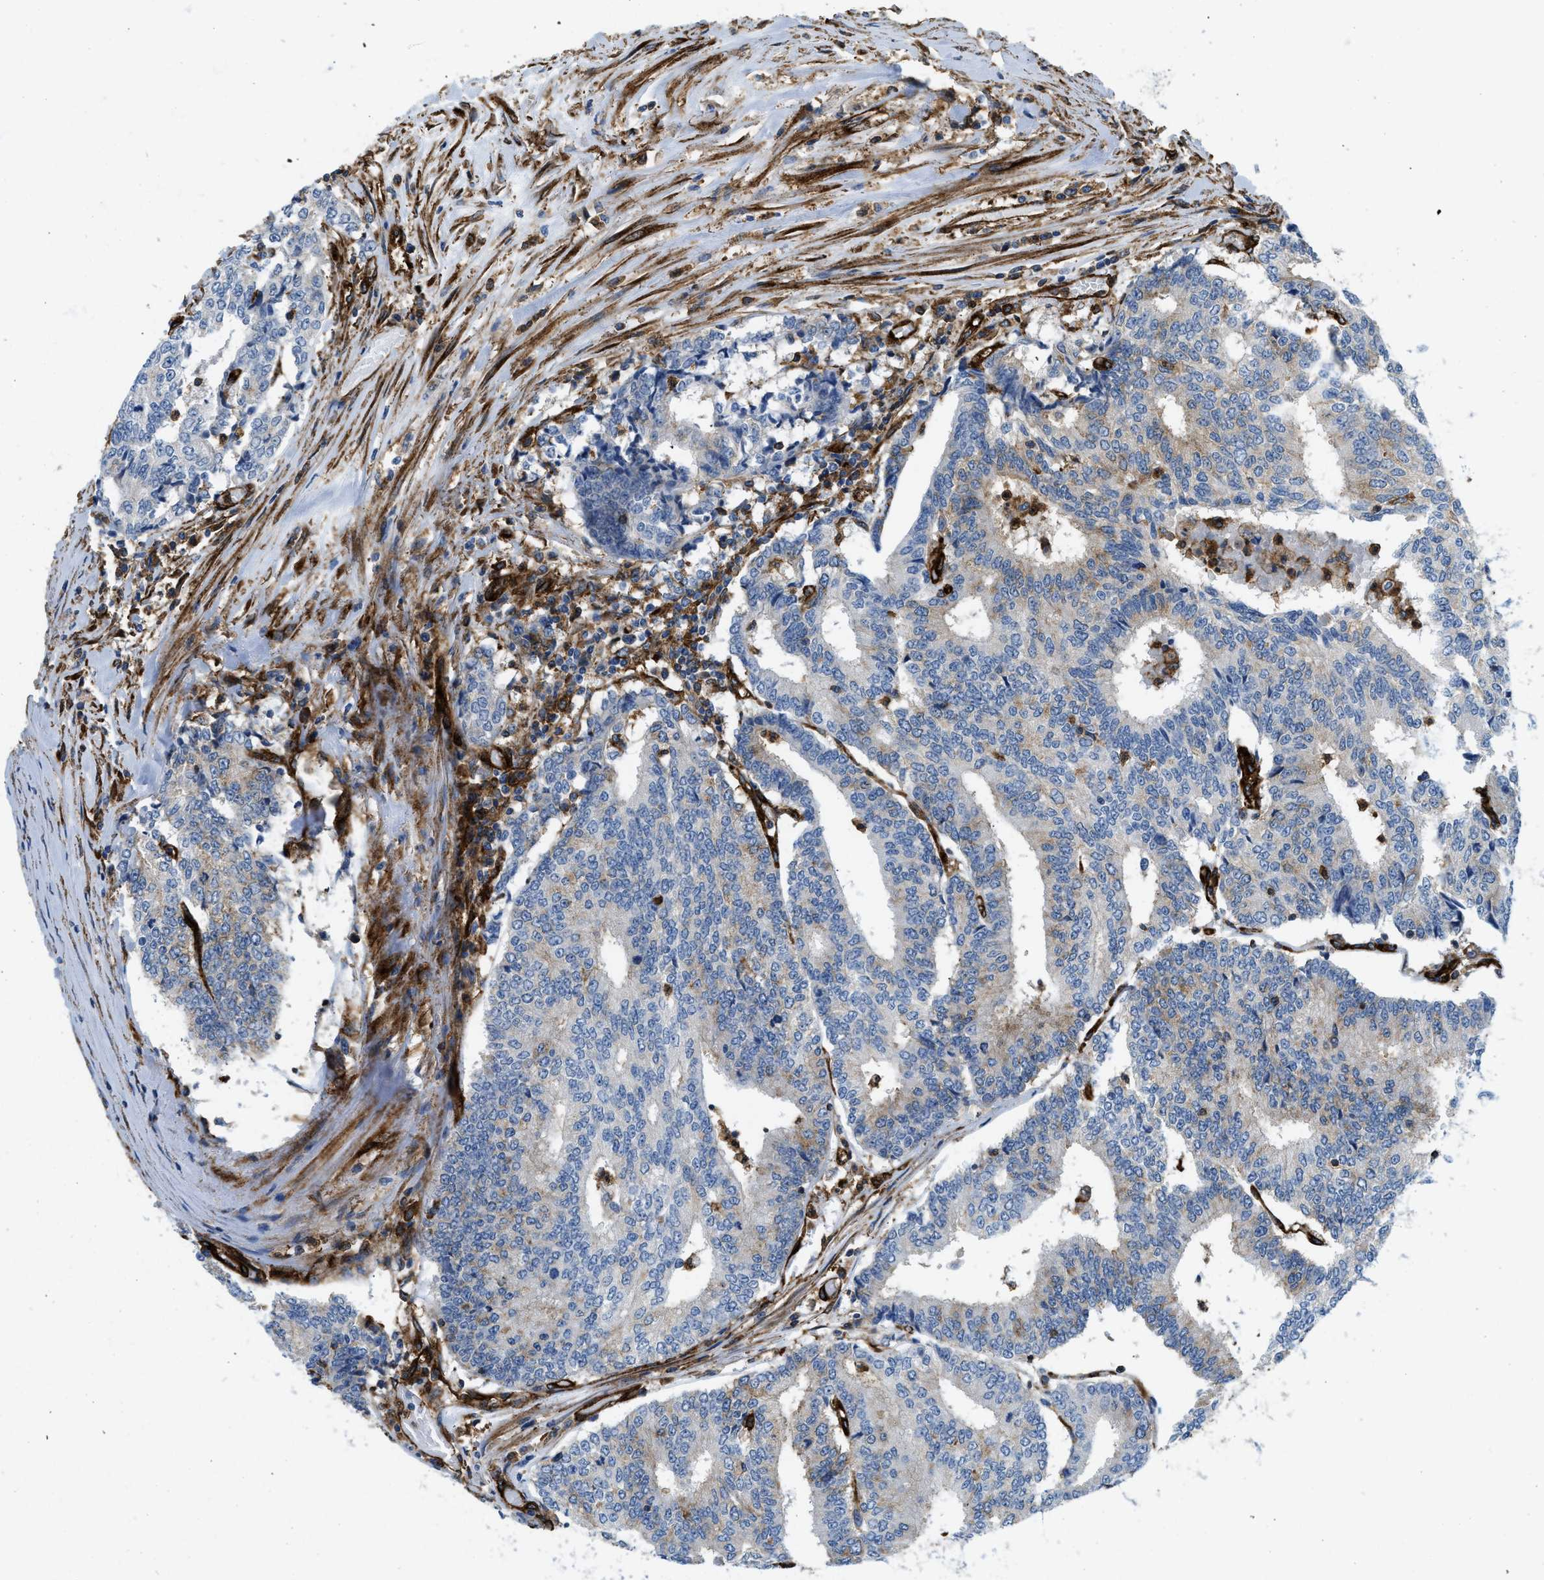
{"staining": {"intensity": "weak", "quantity": "<25%", "location": "cytoplasmic/membranous"}, "tissue": "prostate cancer", "cell_type": "Tumor cells", "image_type": "cancer", "snomed": [{"axis": "morphology", "description": "Normal tissue, NOS"}, {"axis": "morphology", "description": "Adenocarcinoma, High grade"}, {"axis": "topography", "description": "Prostate"}, {"axis": "topography", "description": "Seminal veicle"}], "caption": "Tumor cells show no significant protein positivity in prostate high-grade adenocarcinoma.", "gene": "HIP1", "patient": {"sex": "male", "age": 55}}